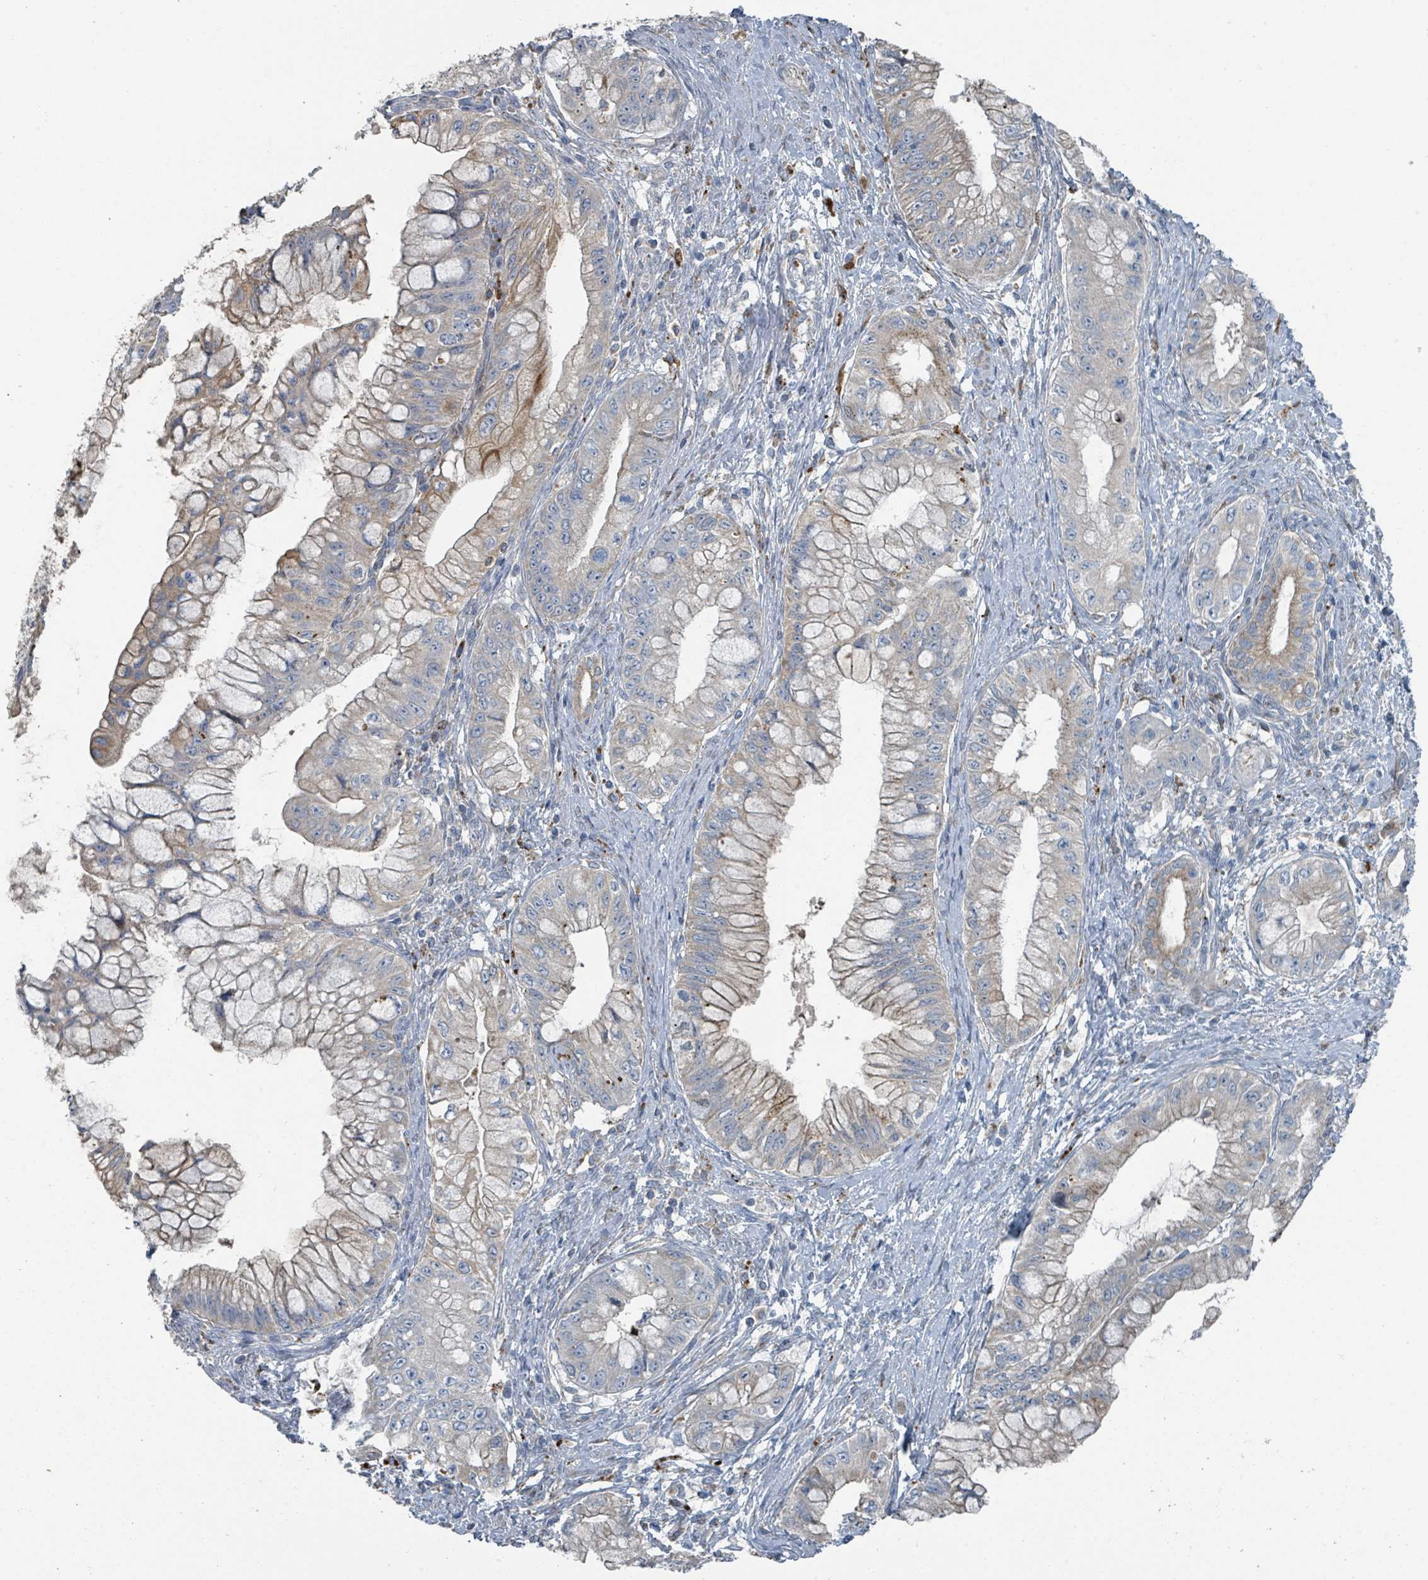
{"staining": {"intensity": "weak", "quantity": "25%-75%", "location": "cytoplasmic/membranous"}, "tissue": "pancreatic cancer", "cell_type": "Tumor cells", "image_type": "cancer", "snomed": [{"axis": "morphology", "description": "Adenocarcinoma, NOS"}, {"axis": "topography", "description": "Pancreas"}], "caption": "Immunohistochemistry (IHC) (DAB (3,3'-diaminobenzidine)) staining of human pancreatic adenocarcinoma shows weak cytoplasmic/membranous protein staining in about 25%-75% of tumor cells. (DAB (3,3'-diaminobenzidine) IHC with brightfield microscopy, high magnification).", "gene": "DIPK2A", "patient": {"sex": "male", "age": 48}}